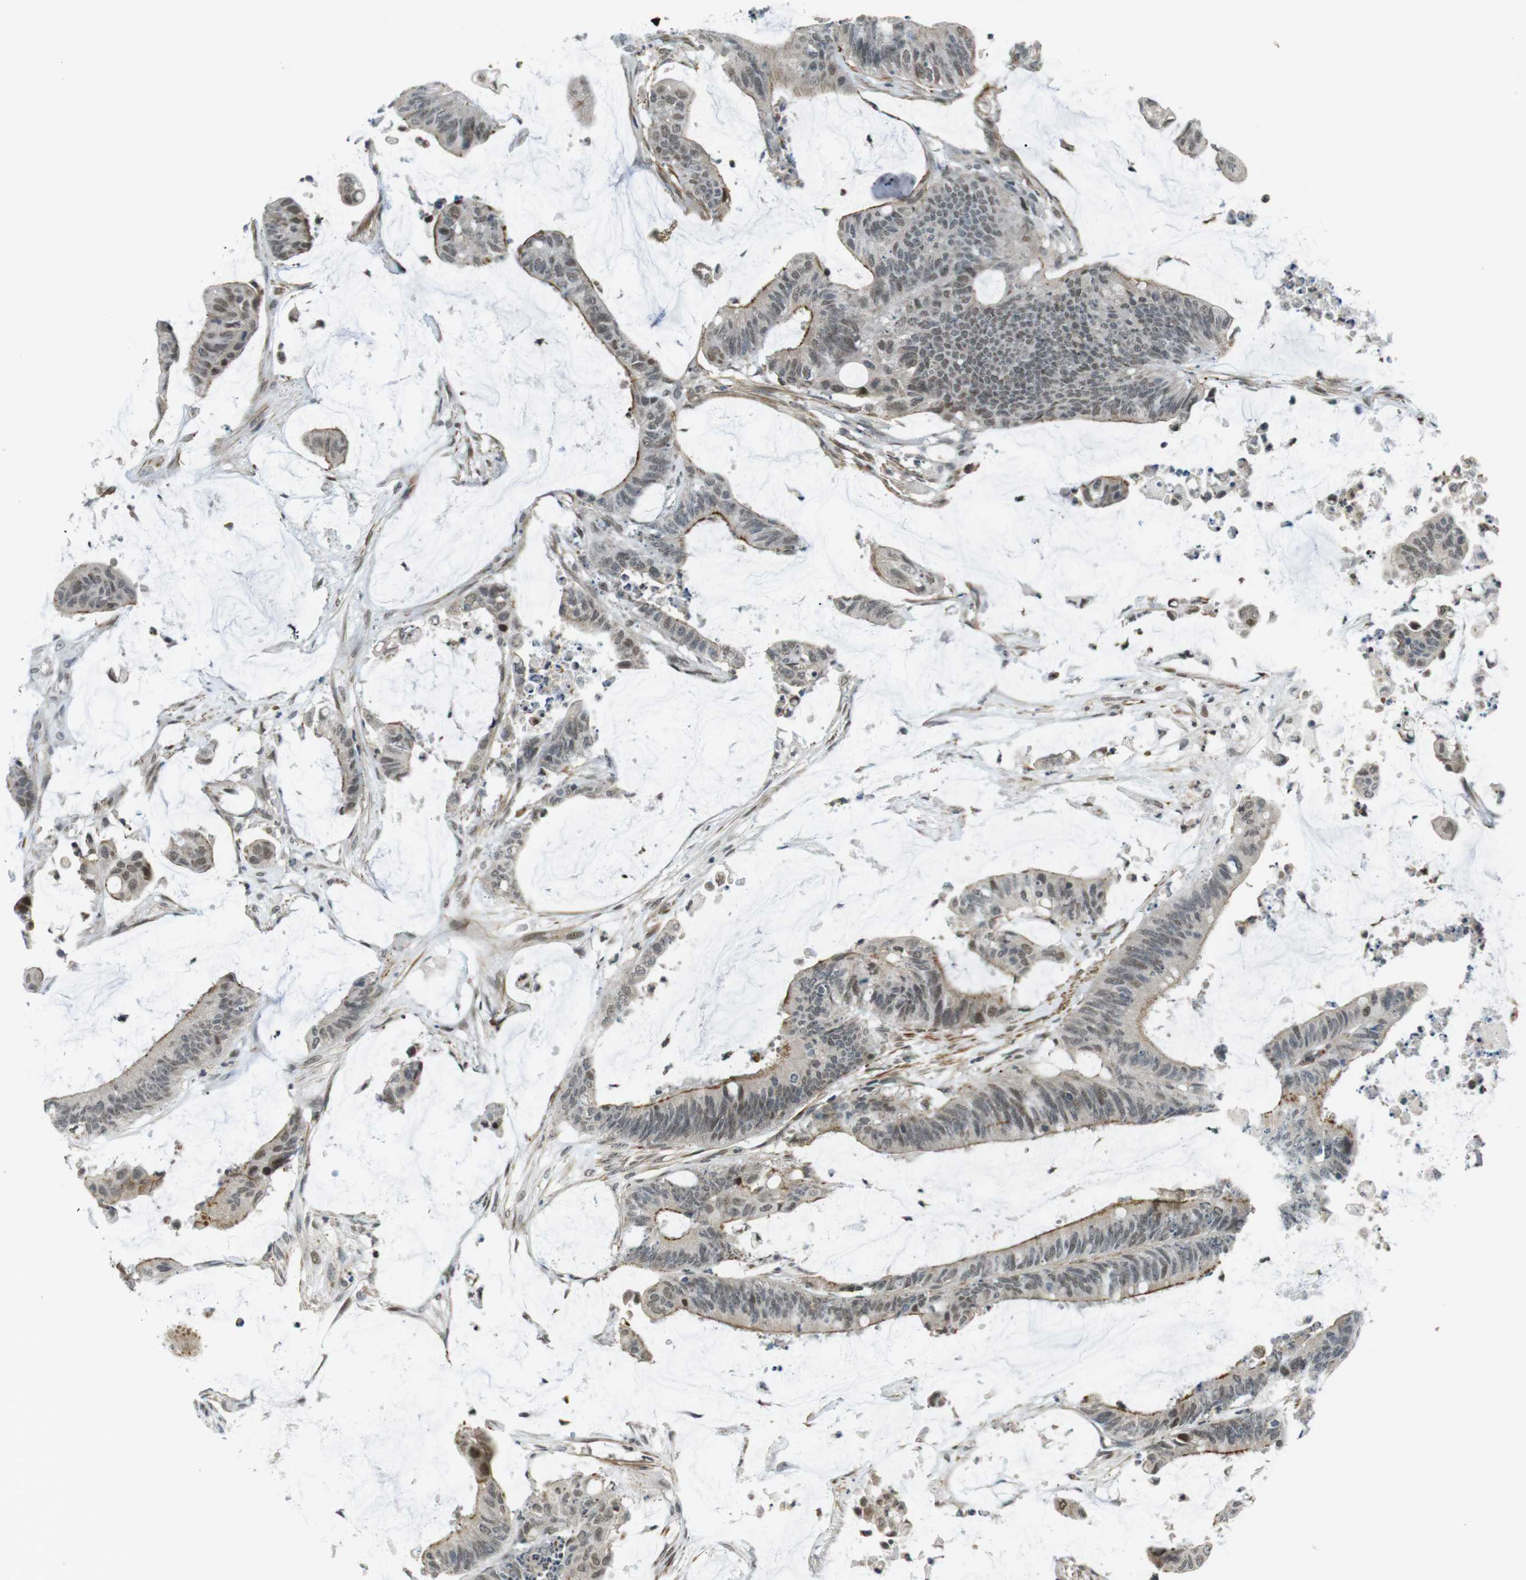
{"staining": {"intensity": "moderate", "quantity": "<25%", "location": "cytoplasmic/membranous,nuclear"}, "tissue": "colorectal cancer", "cell_type": "Tumor cells", "image_type": "cancer", "snomed": [{"axis": "morphology", "description": "Adenocarcinoma, NOS"}, {"axis": "topography", "description": "Rectum"}], "caption": "This image displays IHC staining of colorectal adenocarcinoma, with low moderate cytoplasmic/membranous and nuclear expression in approximately <25% of tumor cells.", "gene": "USP7", "patient": {"sex": "female", "age": 66}}